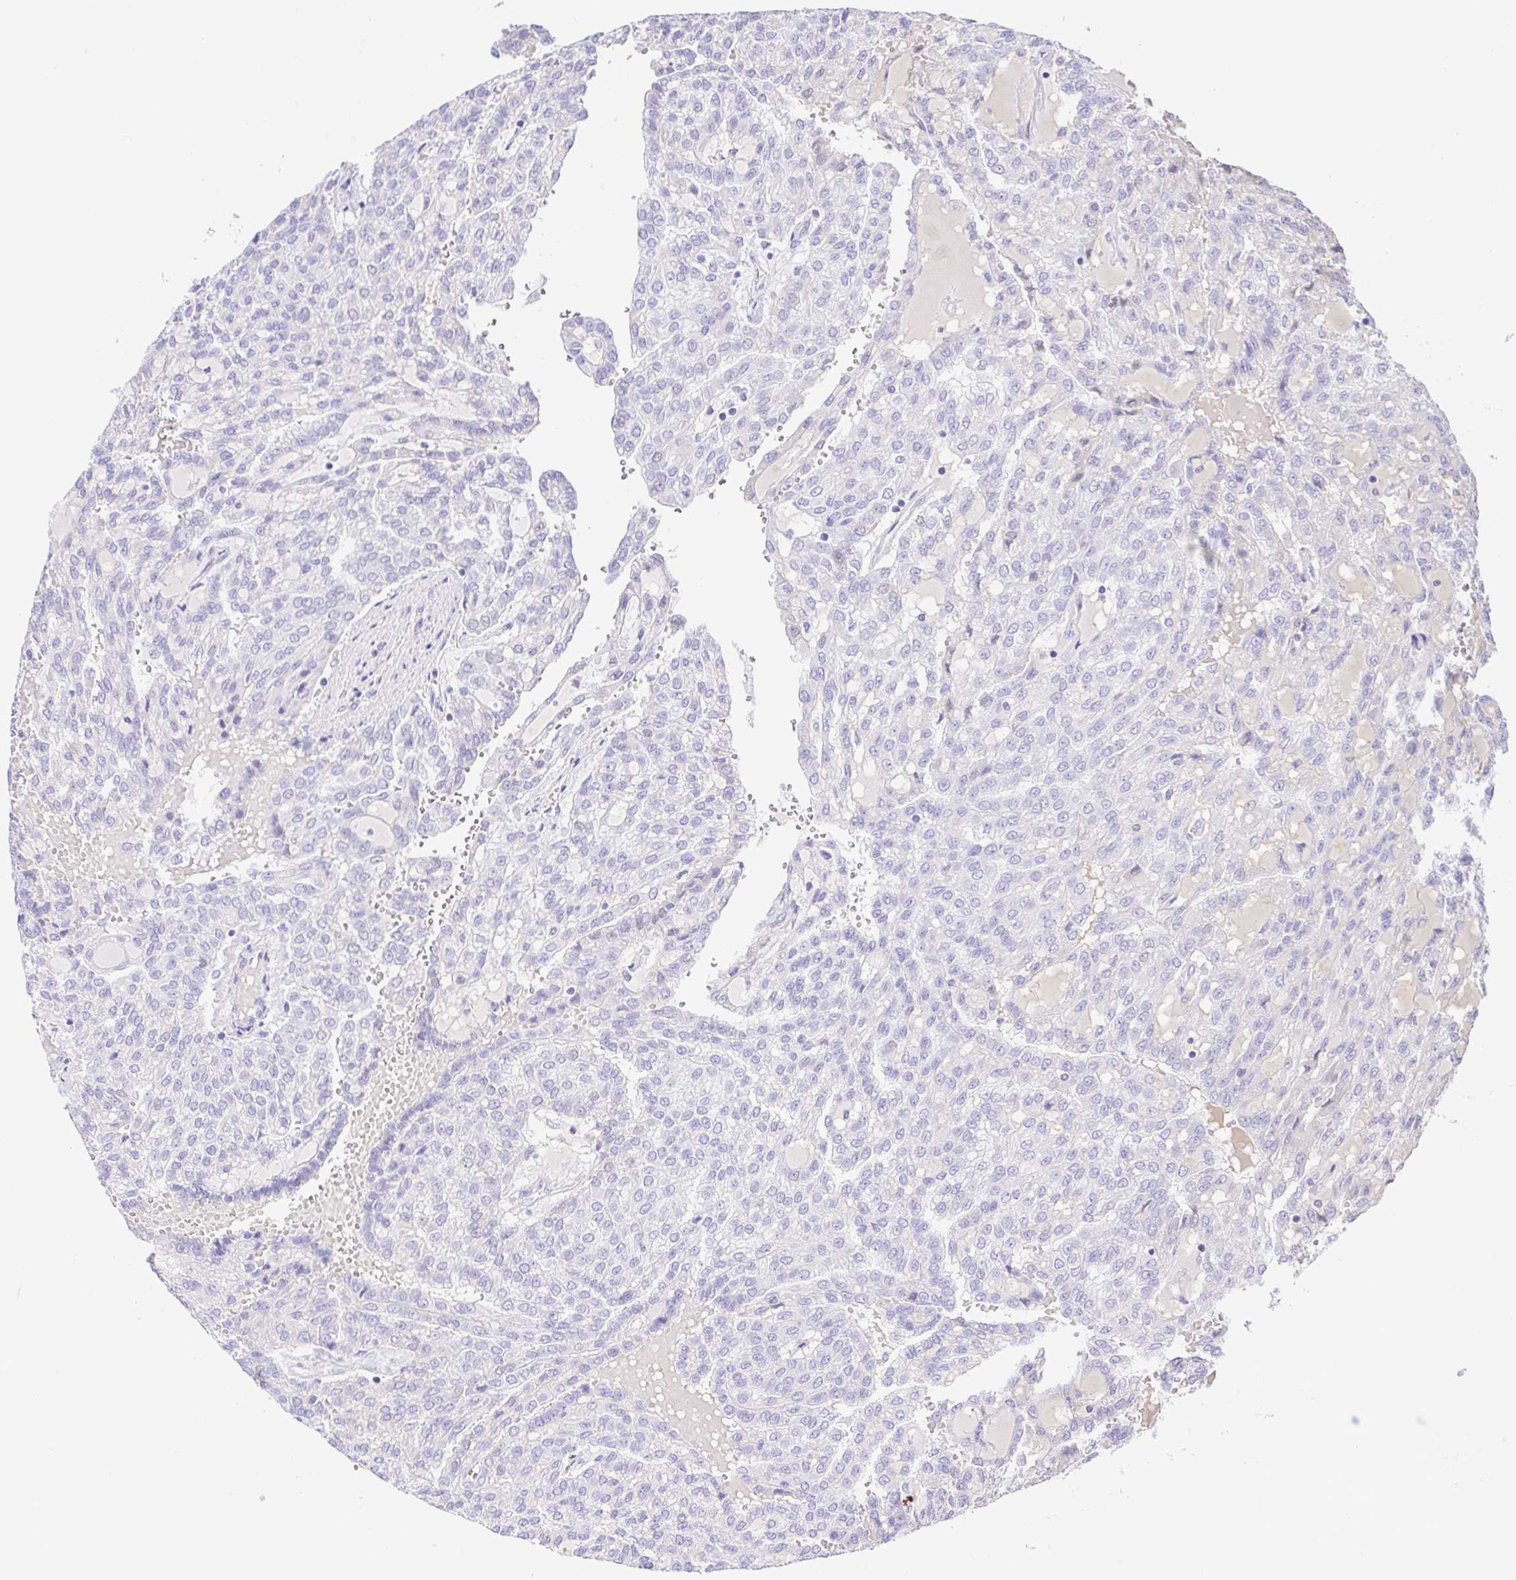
{"staining": {"intensity": "negative", "quantity": "none", "location": "none"}, "tissue": "renal cancer", "cell_type": "Tumor cells", "image_type": "cancer", "snomed": [{"axis": "morphology", "description": "Adenocarcinoma, NOS"}, {"axis": "topography", "description": "Kidney"}], "caption": "This is an immunohistochemistry (IHC) image of human renal adenocarcinoma. There is no staining in tumor cells.", "gene": "A1BG", "patient": {"sex": "male", "age": 63}}